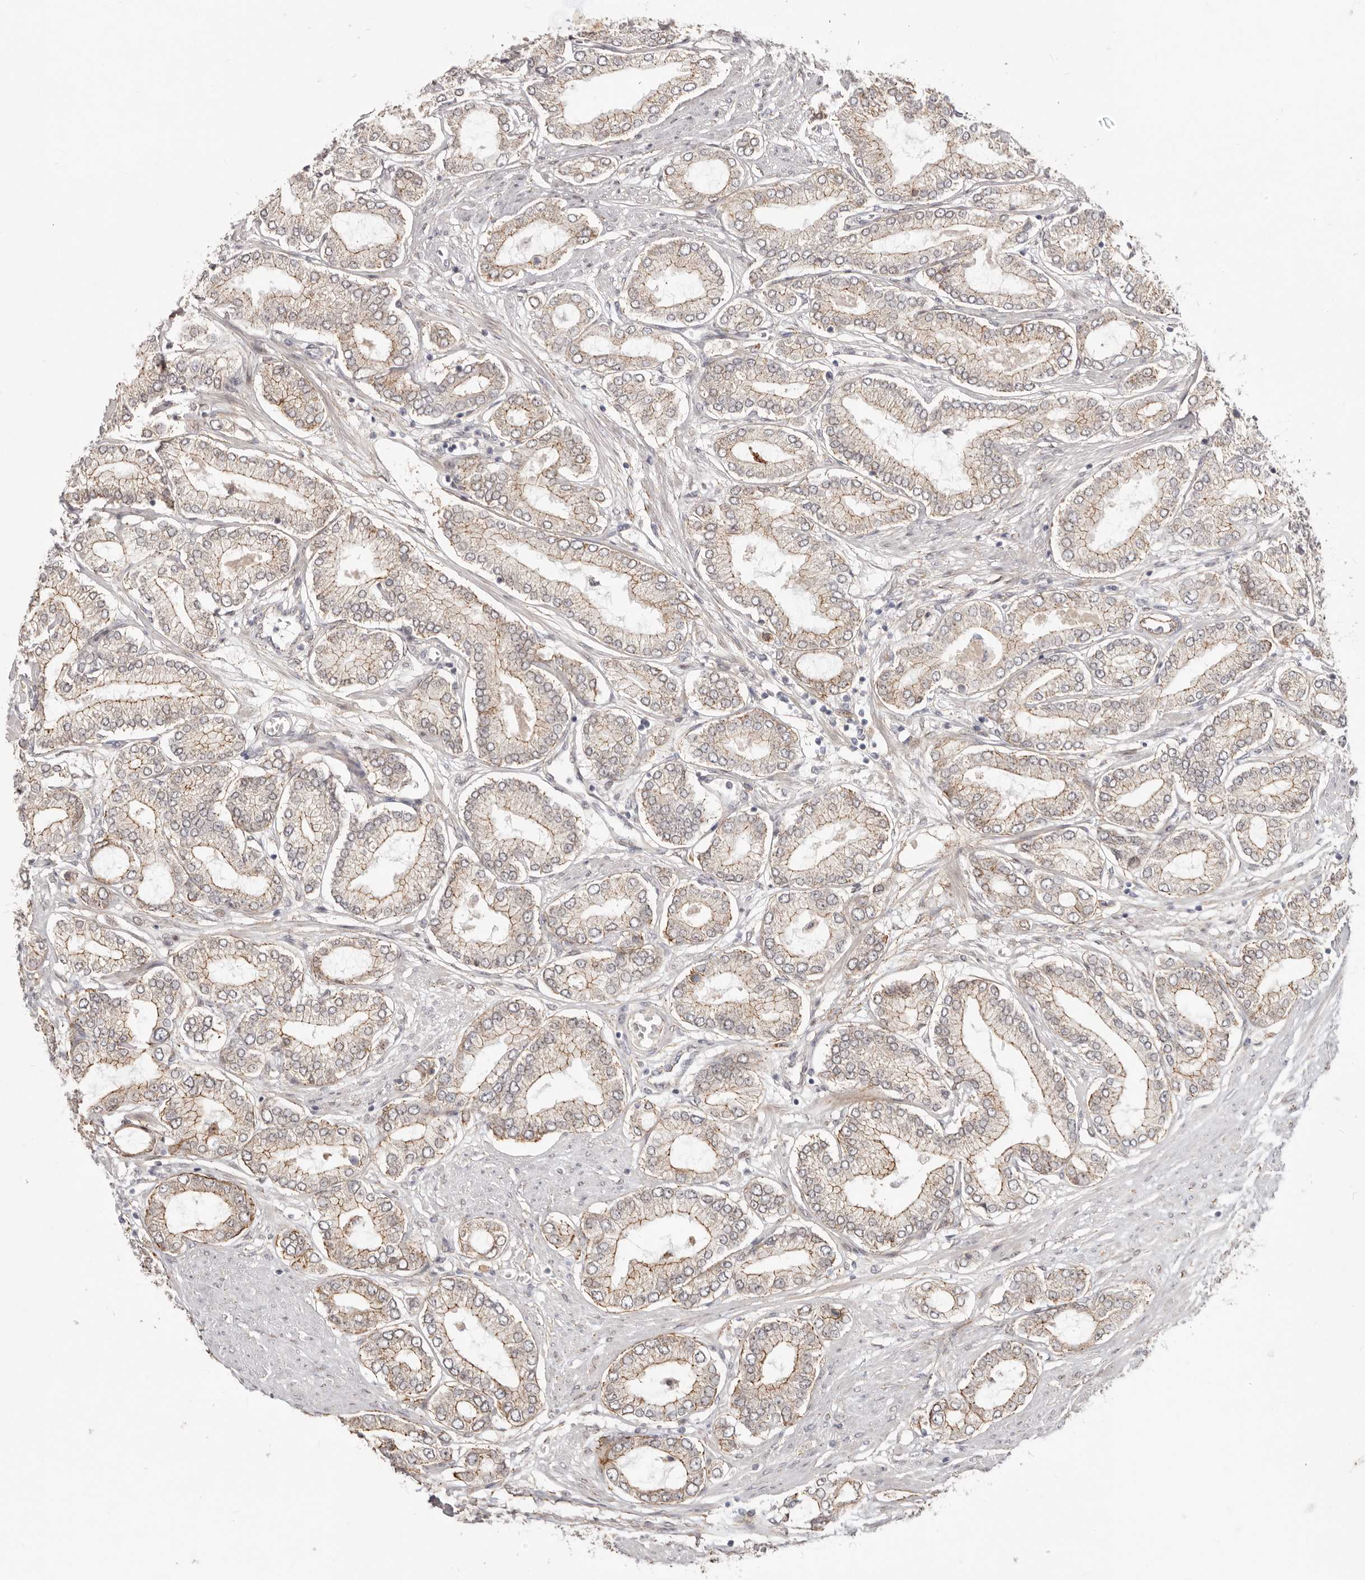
{"staining": {"intensity": "weak", "quantity": ">75%", "location": "cytoplasmic/membranous"}, "tissue": "prostate cancer", "cell_type": "Tumor cells", "image_type": "cancer", "snomed": [{"axis": "morphology", "description": "Adenocarcinoma, Low grade"}, {"axis": "topography", "description": "Prostate"}], "caption": "There is low levels of weak cytoplasmic/membranous expression in tumor cells of adenocarcinoma (low-grade) (prostate), as demonstrated by immunohistochemical staining (brown color).", "gene": "SZT2", "patient": {"sex": "male", "age": 63}}